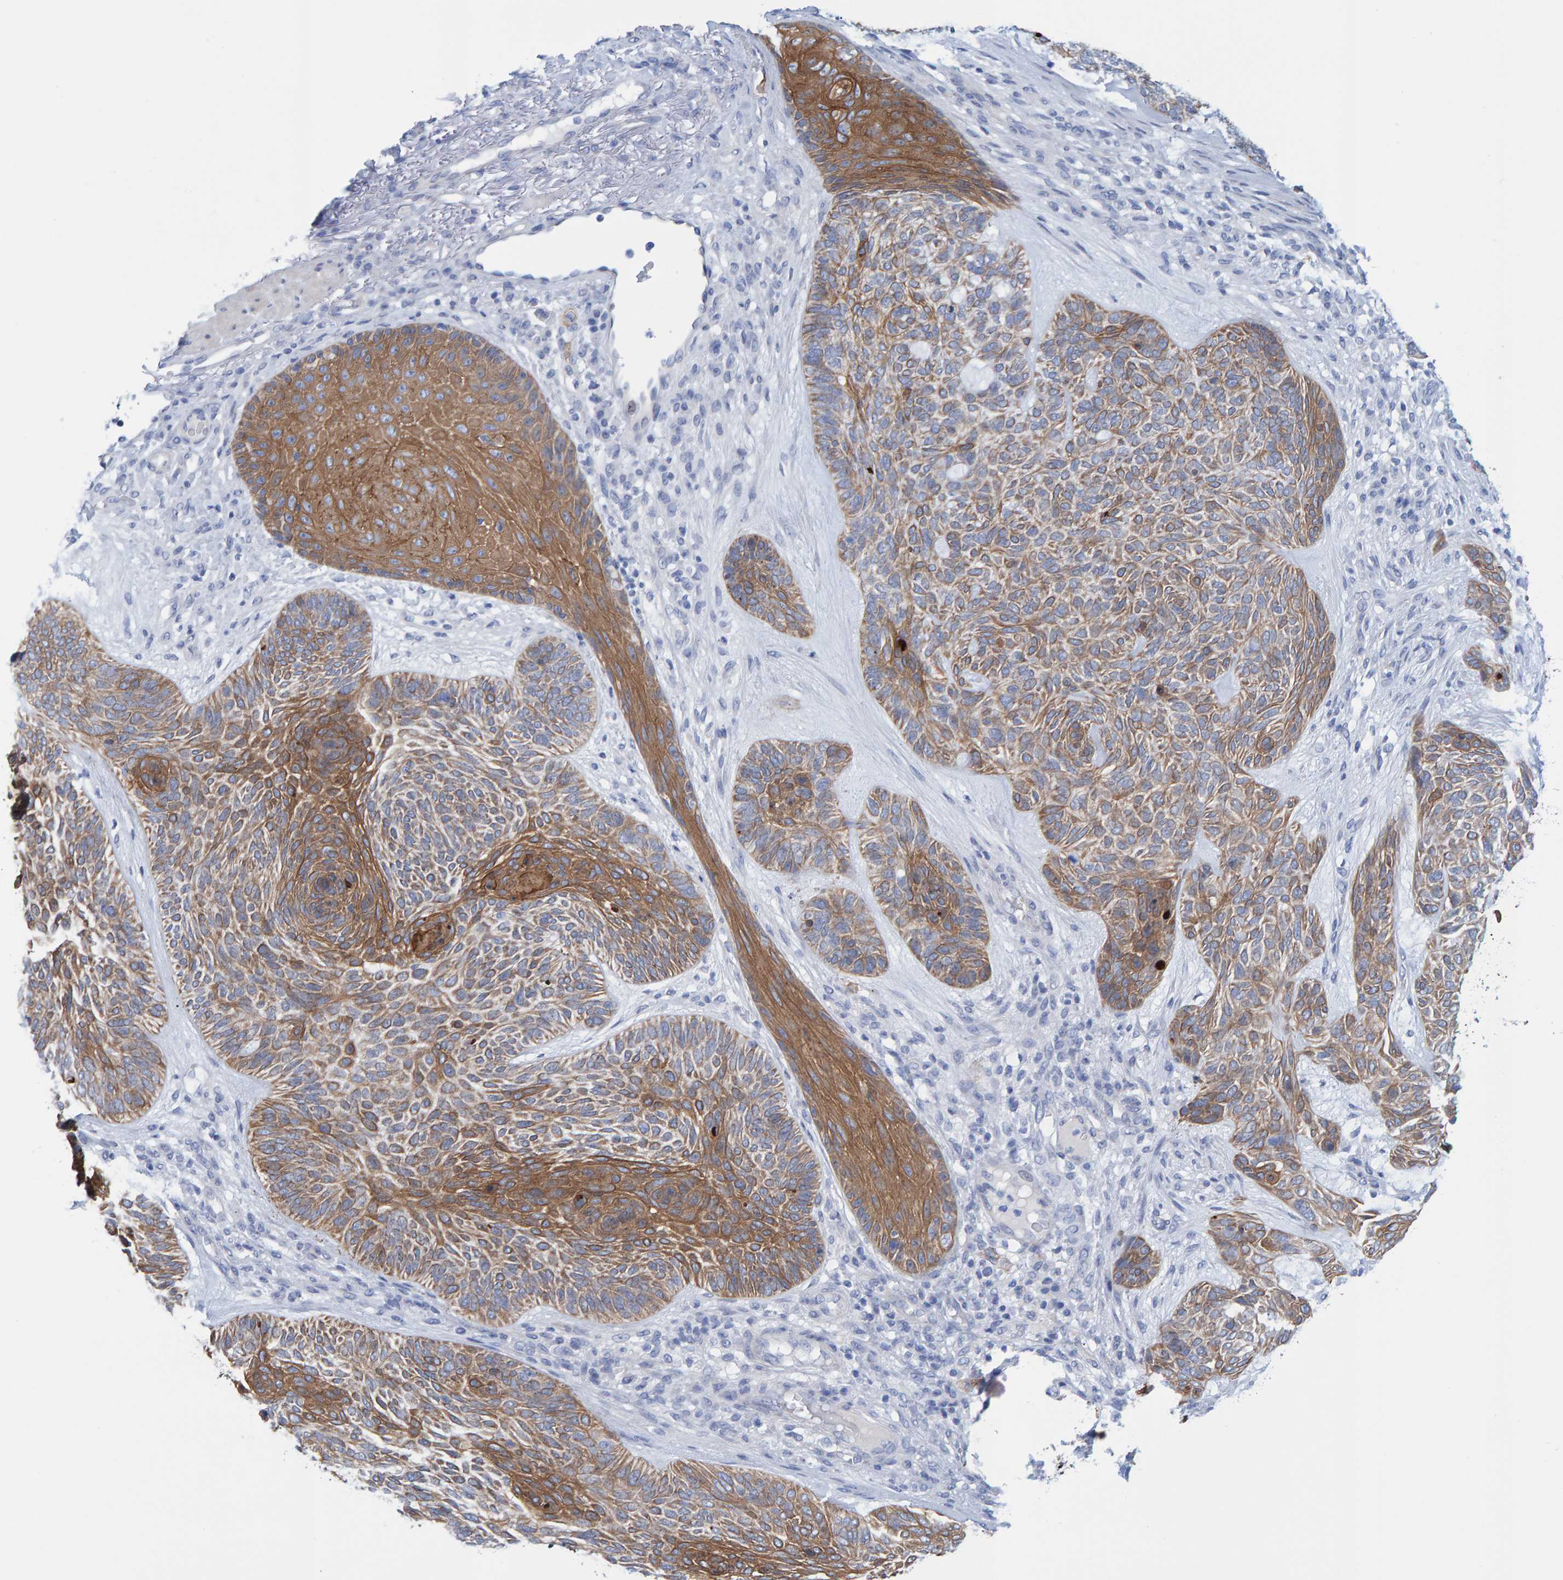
{"staining": {"intensity": "moderate", "quantity": ">75%", "location": "cytoplasmic/membranous"}, "tissue": "skin cancer", "cell_type": "Tumor cells", "image_type": "cancer", "snomed": [{"axis": "morphology", "description": "Basal cell carcinoma"}, {"axis": "topography", "description": "Skin"}], "caption": "Tumor cells exhibit moderate cytoplasmic/membranous staining in approximately >75% of cells in skin cancer (basal cell carcinoma). Immunohistochemistry stains the protein in brown and the nuclei are stained blue.", "gene": "JAKMIP3", "patient": {"sex": "male", "age": 55}}